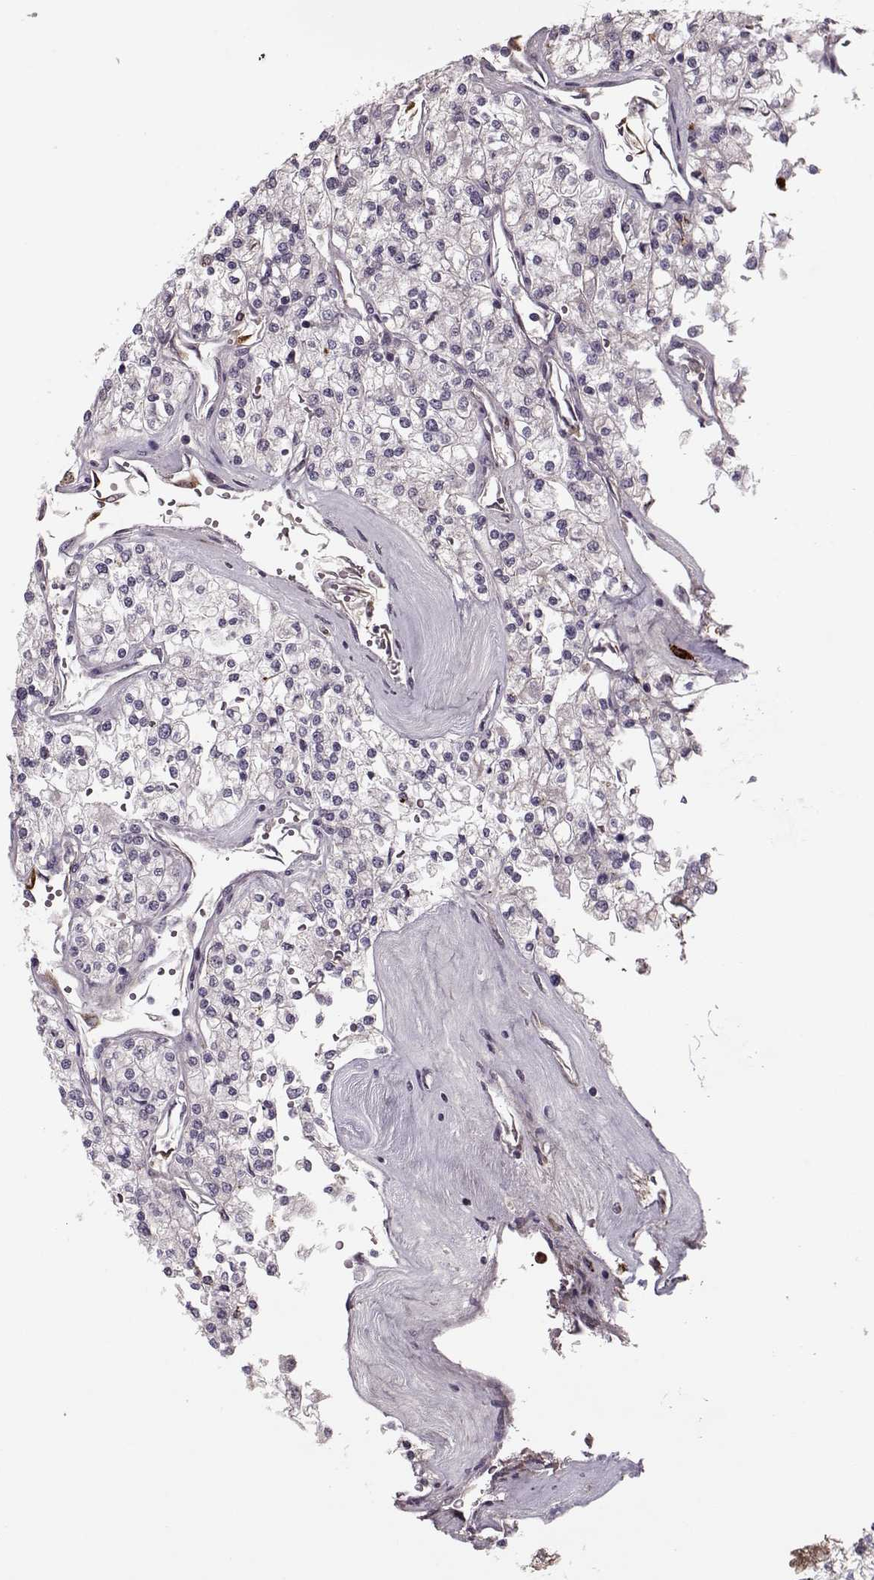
{"staining": {"intensity": "negative", "quantity": "none", "location": "none"}, "tissue": "renal cancer", "cell_type": "Tumor cells", "image_type": "cancer", "snomed": [{"axis": "morphology", "description": "Adenocarcinoma, NOS"}, {"axis": "topography", "description": "Kidney"}], "caption": "An immunohistochemistry (IHC) histopathology image of renal cancer is shown. There is no staining in tumor cells of renal cancer.", "gene": "DNAI3", "patient": {"sex": "male", "age": 80}}